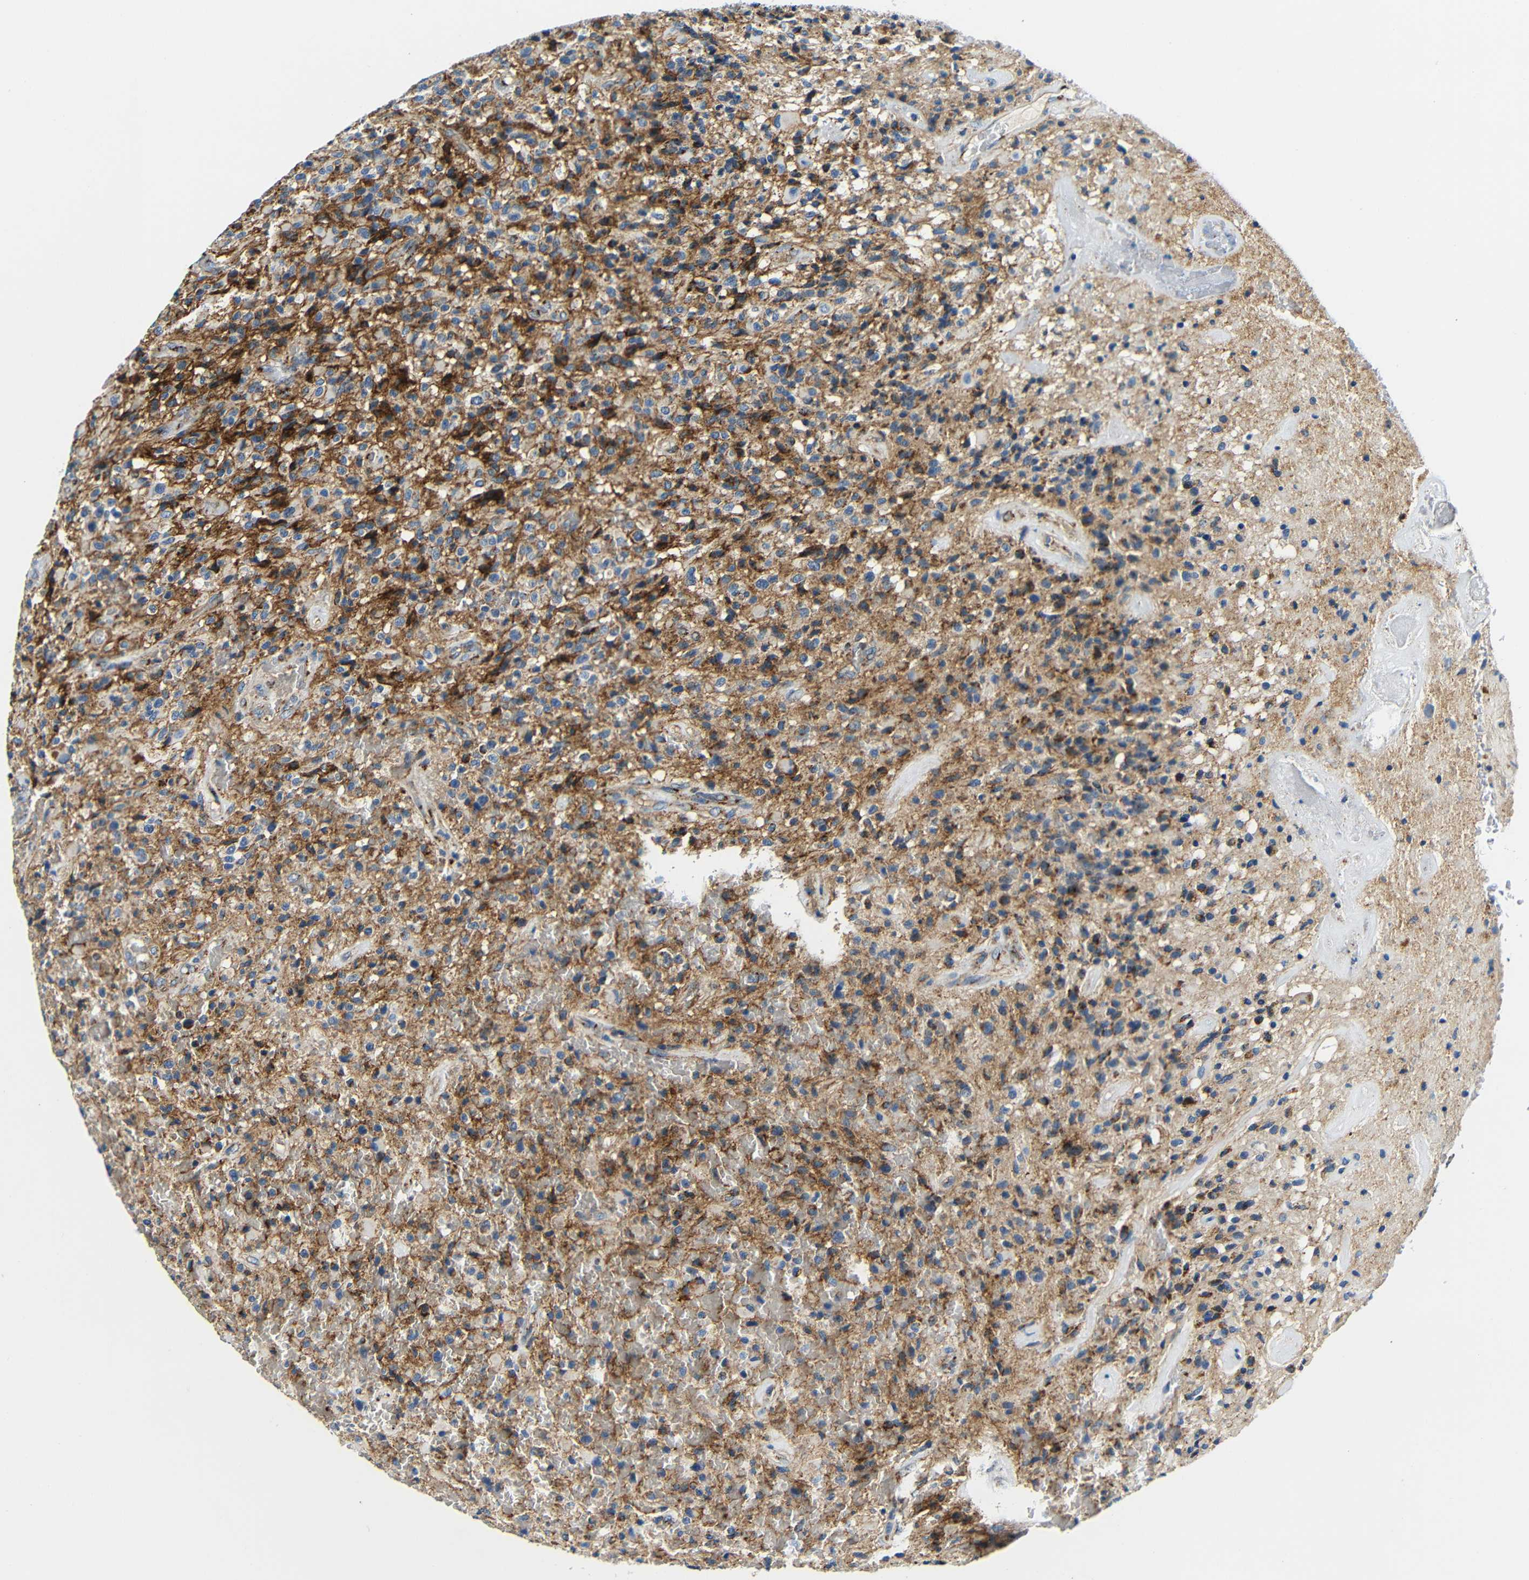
{"staining": {"intensity": "moderate", "quantity": "25%-75%", "location": "cytoplasmic/membranous"}, "tissue": "glioma", "cell_type": "Tumor cells", "image_type": "cancer", "snomed": [{"axis": "morphology", "description": "Glioma, malignant, High grade"}, {"axis": "topography", "description": "Brain"}], "caption": "Immunohistochemistry (IHC) staining of glioma, which exhibits medium levels of moderate cytoplasmic/membranous expression in approximately 25%-75% of tumor cells indicating moderate cytoplasmic/membranous protein staining. The staining was performed using DAB (3,3'-diaminobenzidine) (brown) for protein detection and nuclei were counterstained in hematoxylin (blue).", "gene": "GALNT18", "patient": {"sex": "male", "age": 71}}